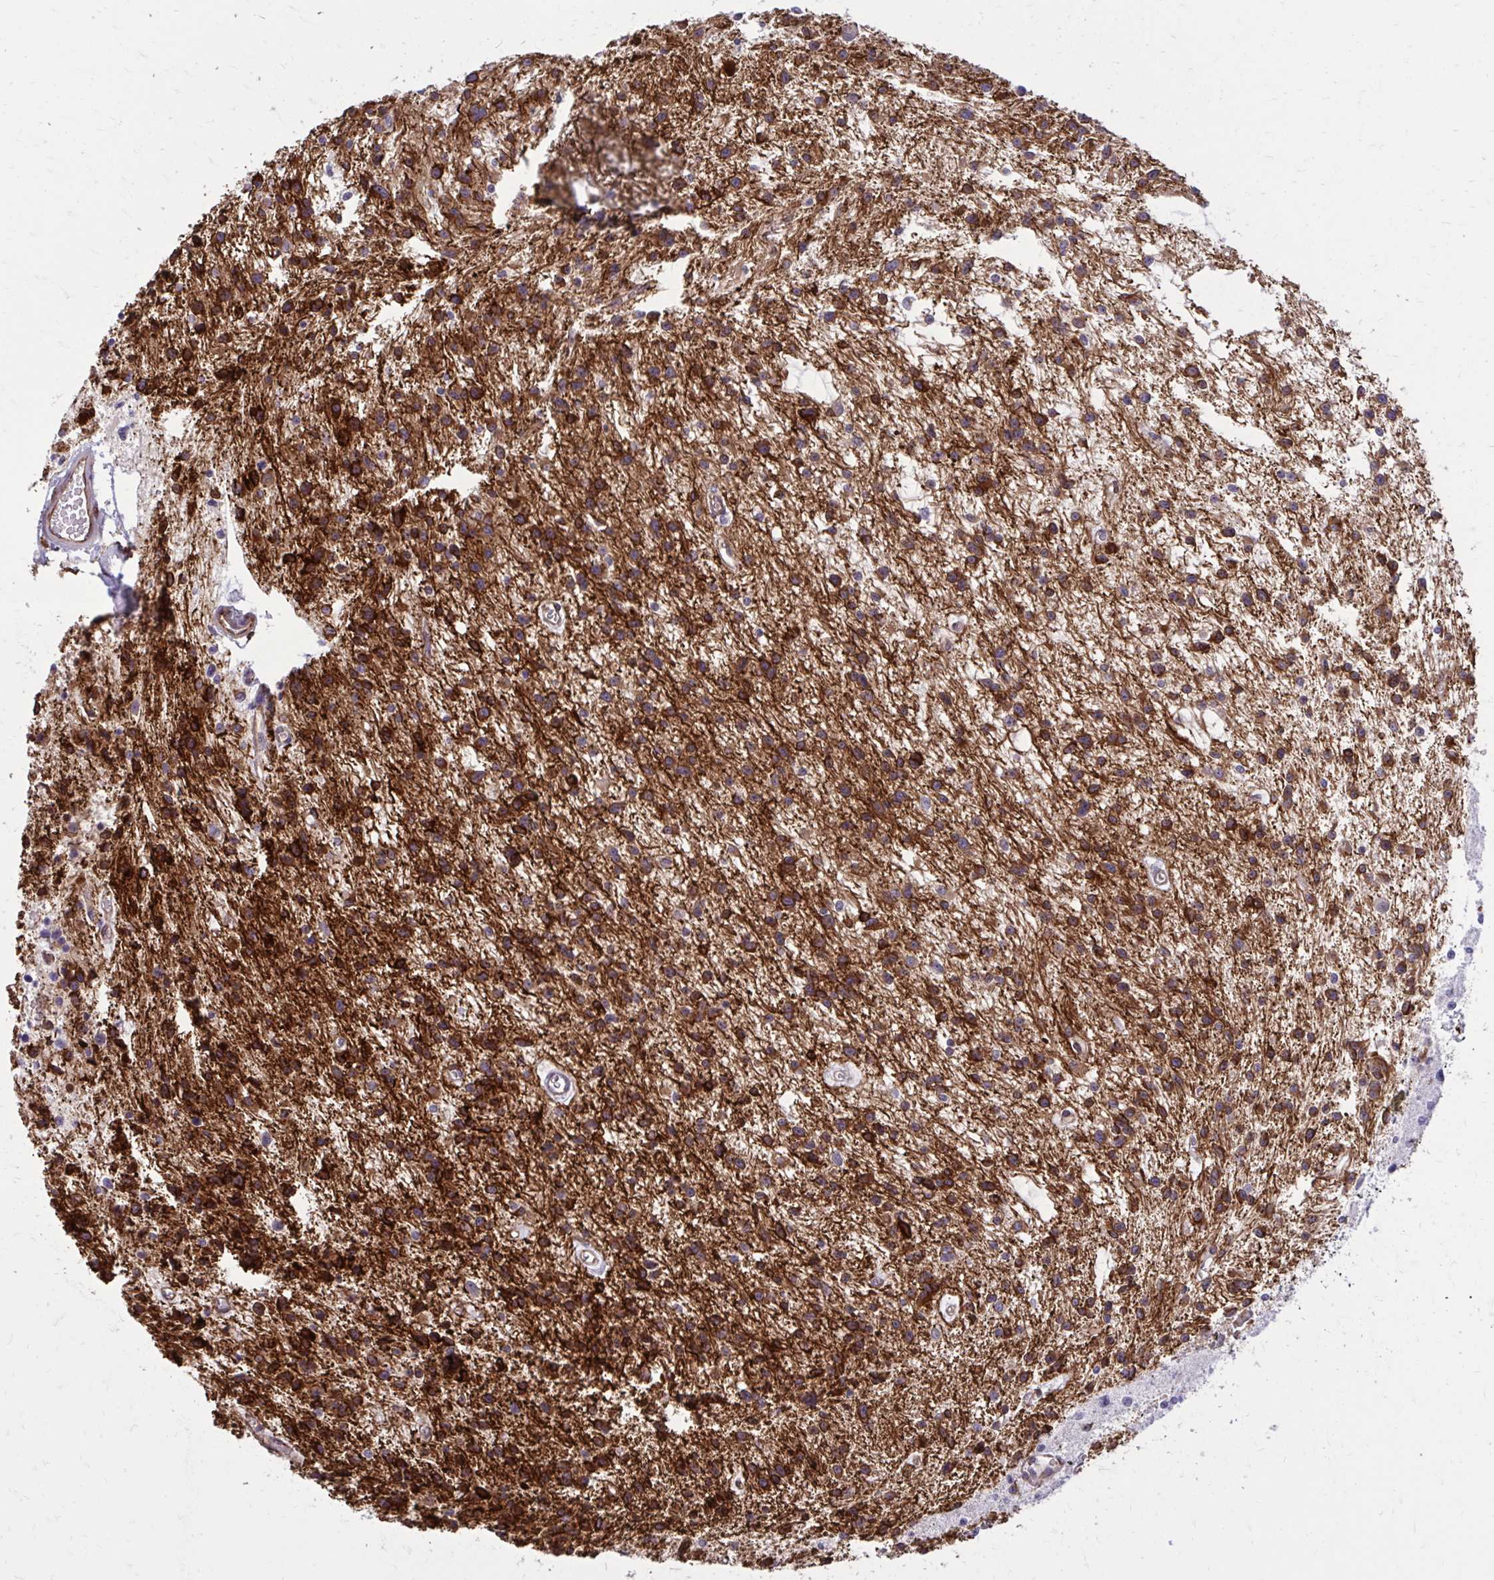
{"staining": {"intensity": "strong", "quantity": "25%-75%", "location": "cytoplasmic/membranous"}, "tissue": "glioma", "cell_type": "Tumor cells", "image_type": "cancer", "snomed": [{"axis": "morphology", "description": "Glioma, malignant, Low grade"}, {"axis": "topography", "description": "Brain"}], "caption": "Protein staining displays strong cytoplasmic/membranous positivity in about 25%-75% of tumor cells in malignant low-grade glioma. The staining is performed using DAB brown chromogen to label protein expression. The nuclei are counter-stained blue using hematoxylin.", "gene": "BEND5", "patient": {"sex": "male", "age": 43}}